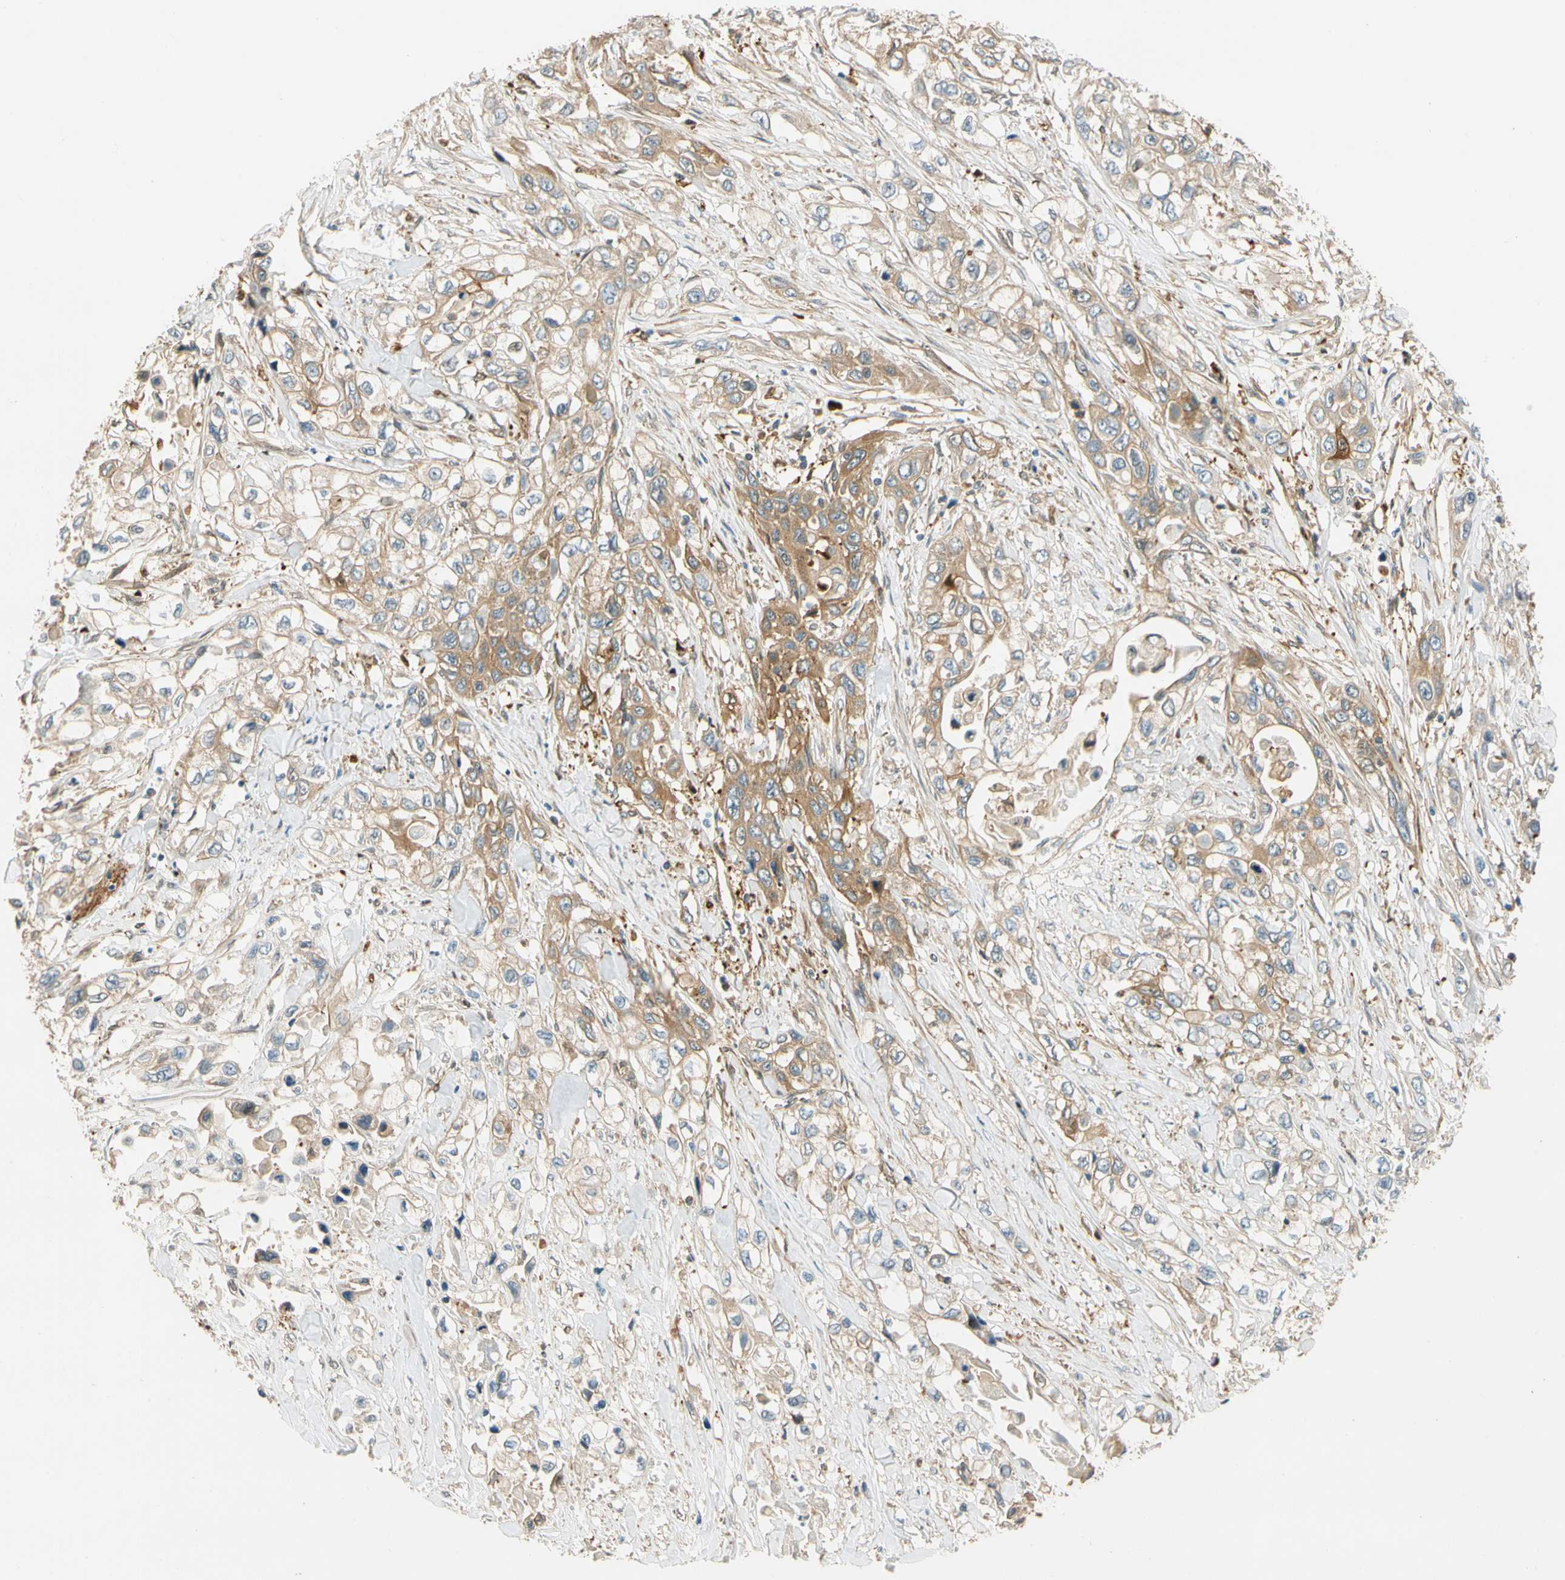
{"staining": {"intensity": "moderate", "quantity": ">75%", "location": "cytoplasmic/membranous"}, "tissue": "pancreatic cancer", "cell_type": "Tumor cells", "image_type": "cancer", "snomed": [{"axis": "morphology", "description": "Adenocarcinoma, NOS"}, {"axis": "topography", "description": "Pancreas"}], "caption": "Immunohistochemical staining of adenocarcinoma (pancreatic) displays medium levels of moderate cytoplasmic/membranous expression in about >75% of tumor cells.", "gene": "PARP14", "patient": {"sex": "female", "age": 70}}